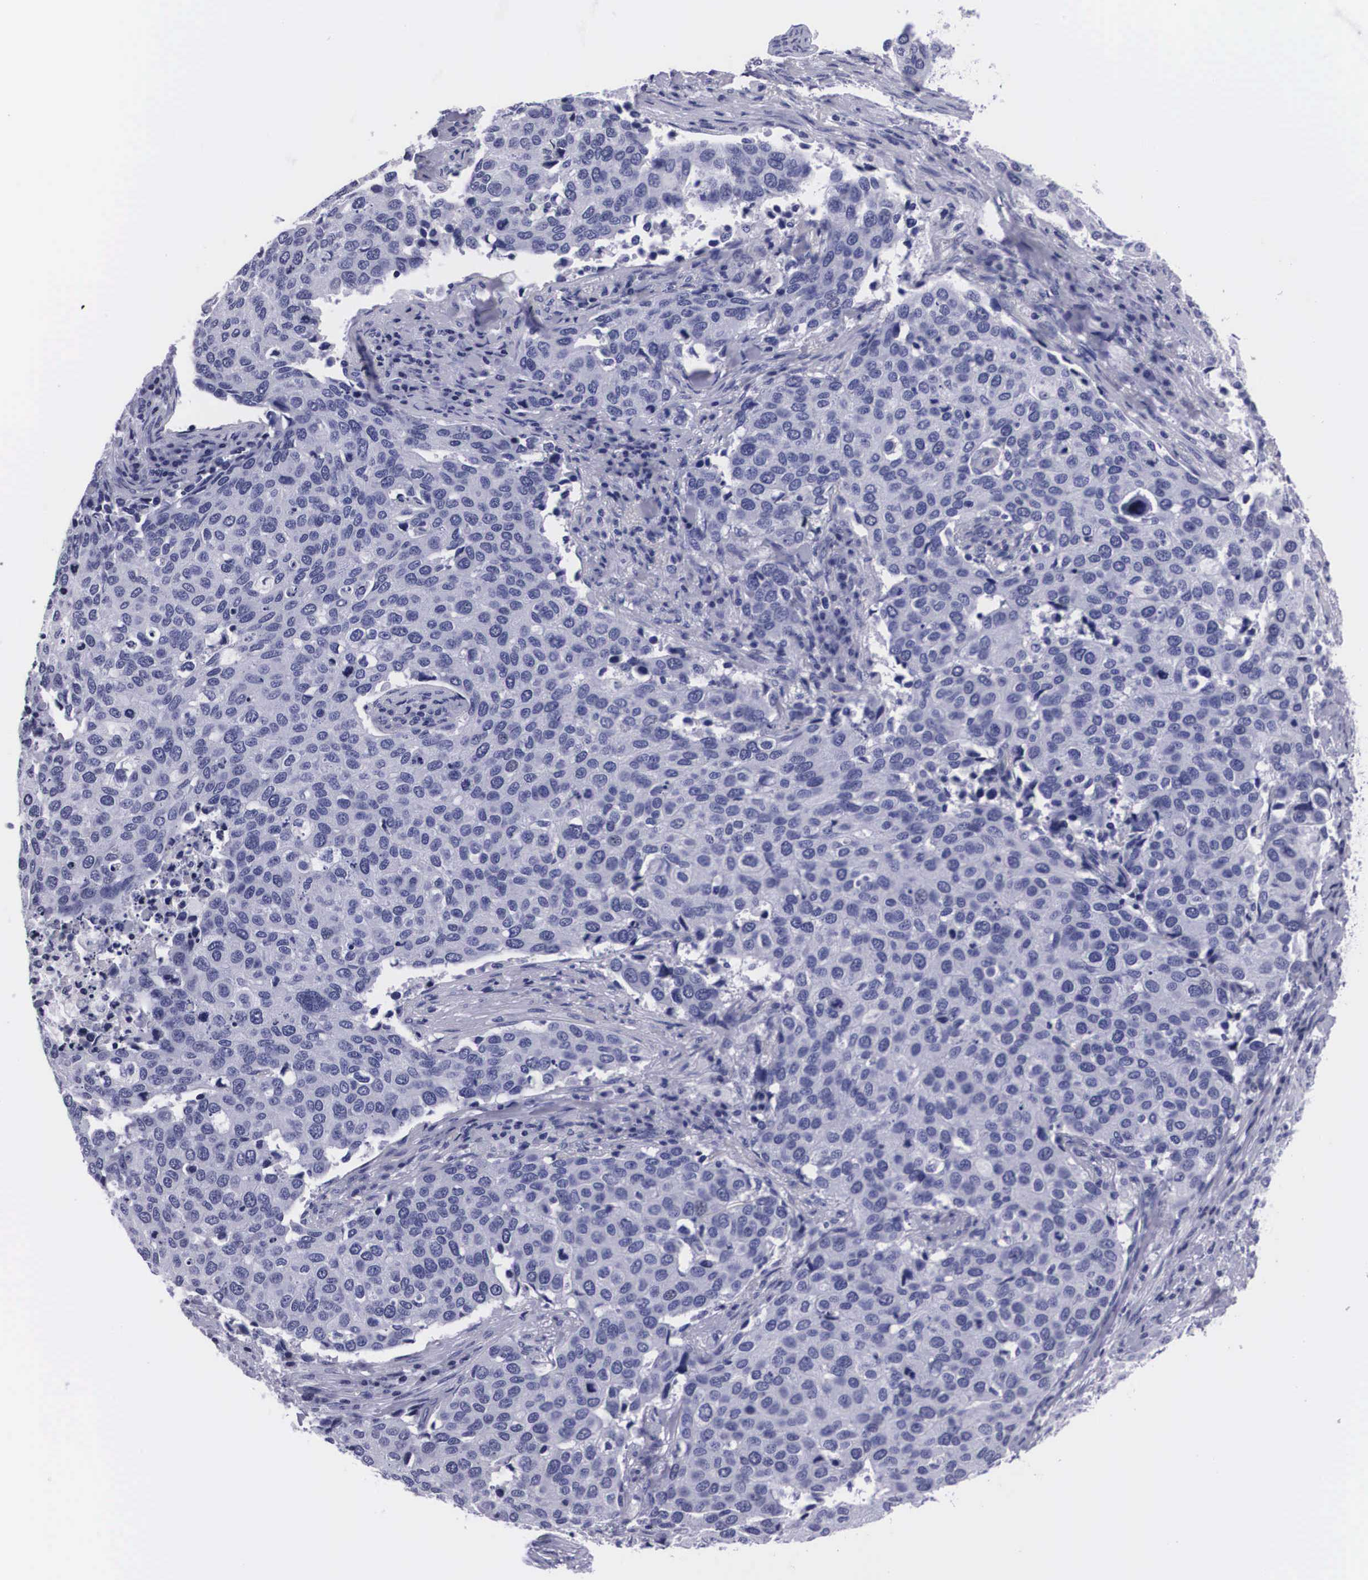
{"staining": {"intensity": "negative", "quantity": "none", "location": "none"}, "tissue": "cervical cancer", "cell_type": "Tumor cells", "image_type": "cancer", "snomed": [{"axis": "morphology", "description": "Squamous cell carcinoma, NOS"}, {"axis": "topography", "description": "Cervix"}], "caption": "Histopathology image shows no significant protein expression in tumor cells of cervical cancer.", "gene": "C22orf31", "patient": {"sex": "female", "age": 54}}